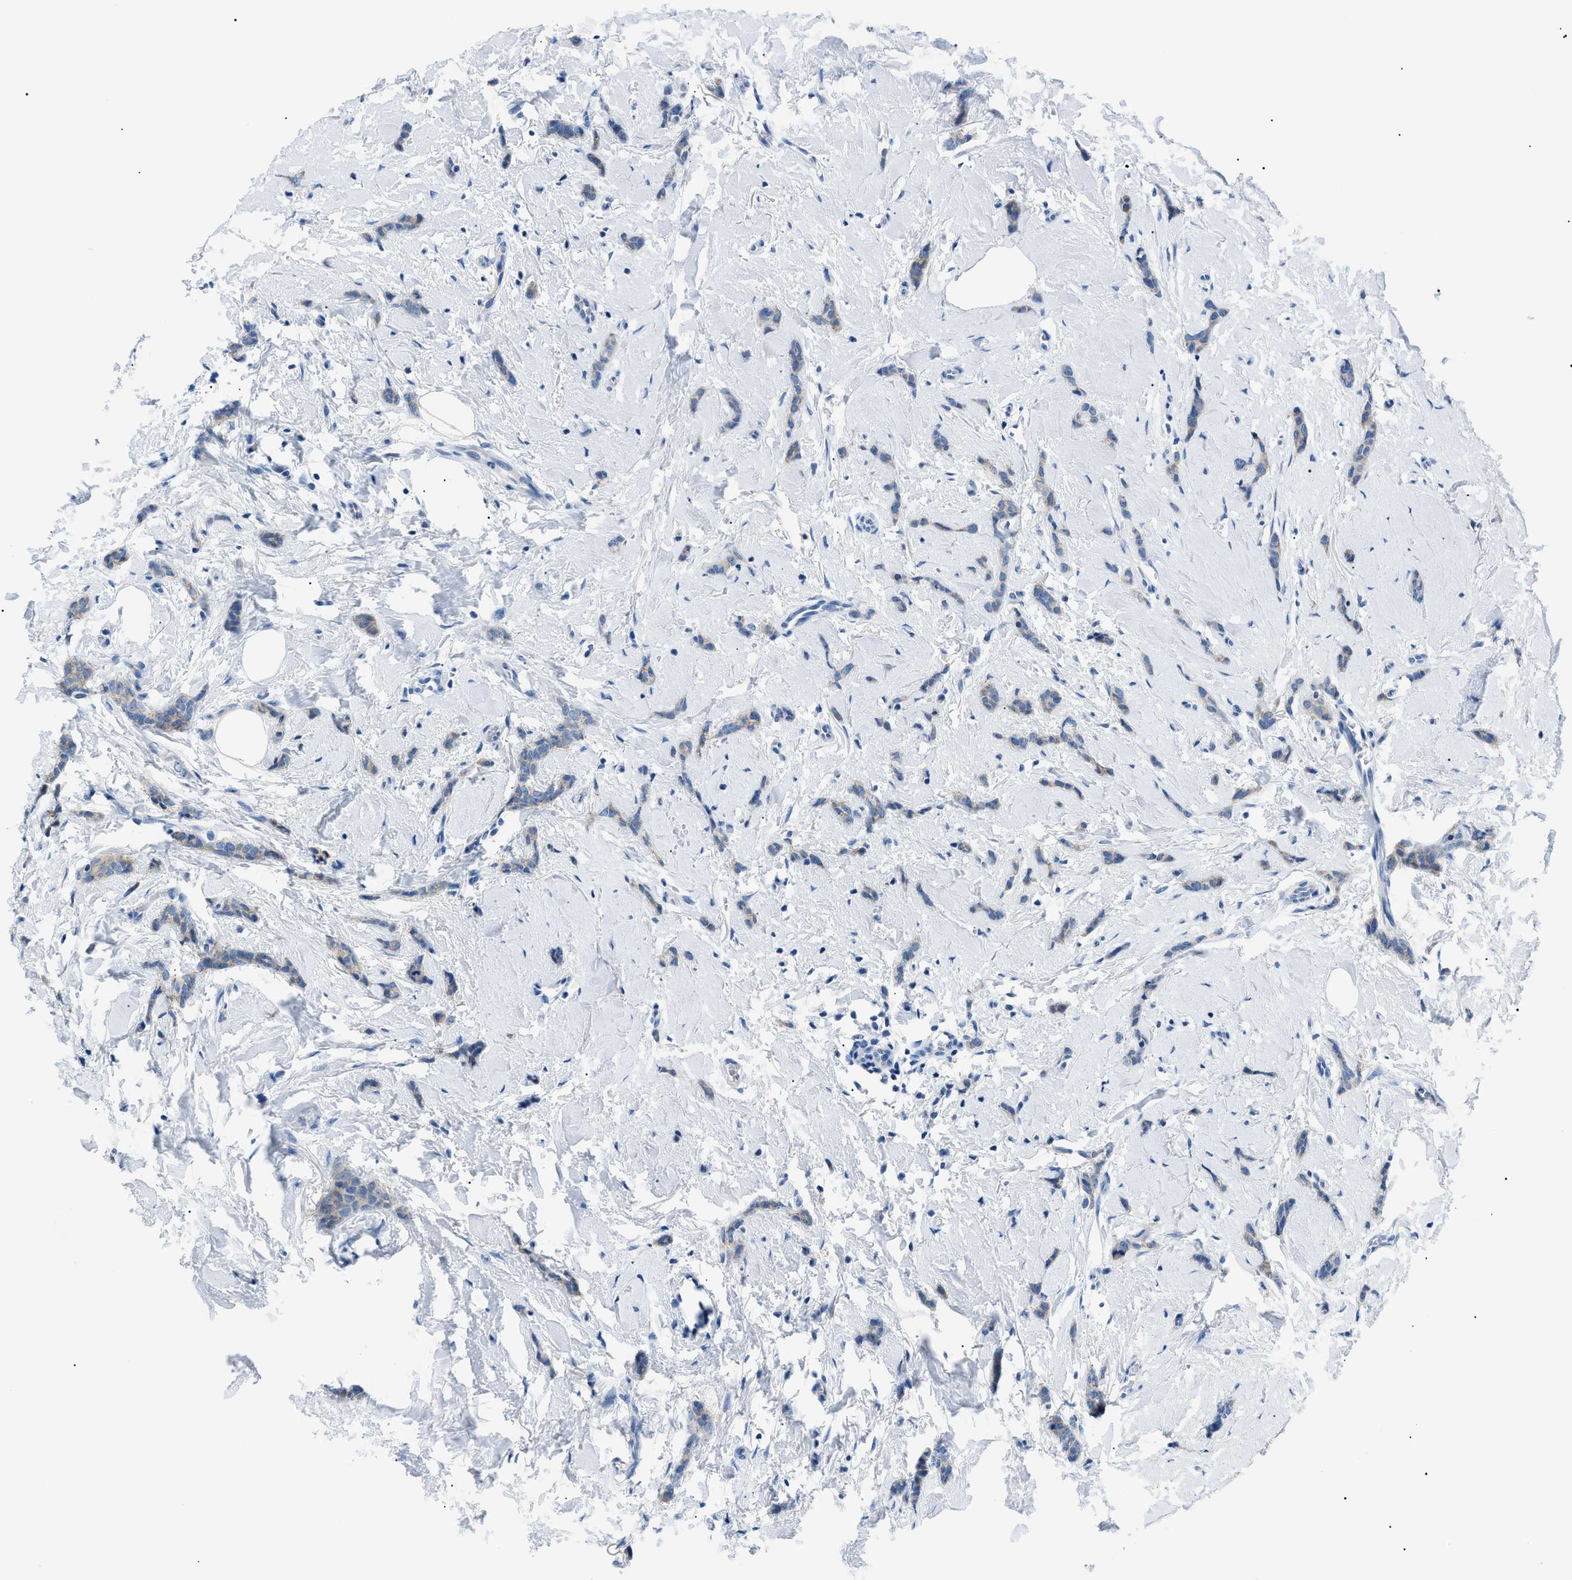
{"staining": {"intensity": "negative", "quantity": "none", "location": "none"}, "tissue": "breast cancer", "cell_type": "Tumor cells", "image_type": "cancer", "snomed": [{"axis": "morphology", "description": "Lobular carcinoma"}, {"axis": "topography", "description": "Skin"}, {"axis": "topography", "description": "Breast"}], "caption": "Immunohistochemistry (IHC) micrograph of human breast lobular carcinoma stained for a protein (brown), which shows no staining in tumor cells.", "gene": "ZDHHC24", "patient": {"sex": "female", "age": 46}}